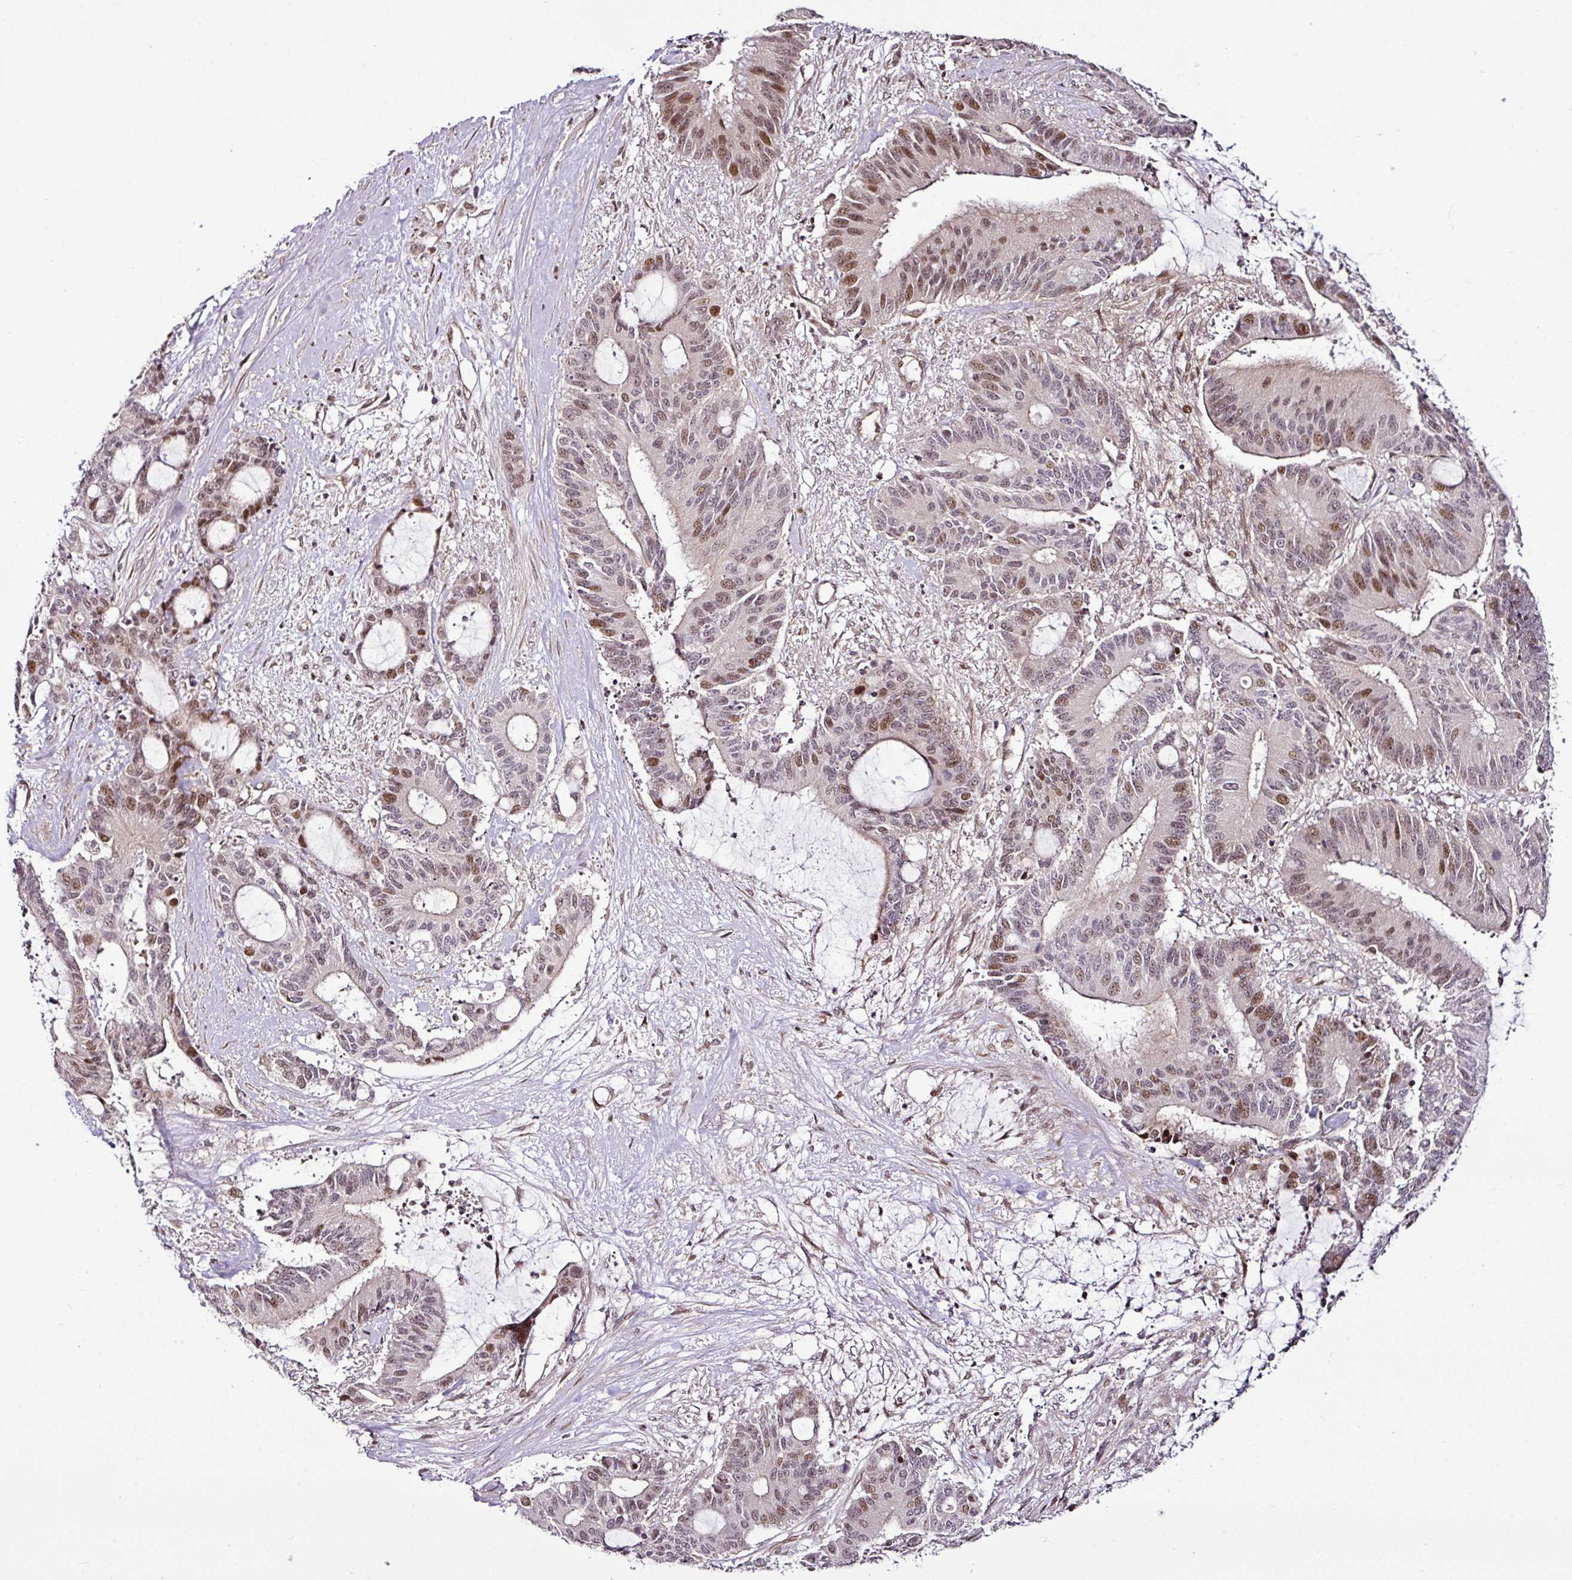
{"staining": {"intensity": "weak", "quantity": "25%-75%", "location": "nuclear"}, "tissue": "liver cancer", "cell_type": "Tumor cells", "image_type": "cancer", "snomed": [{"axis": "morphology", "description": "Normal tissue, NOS"}, {"axis": "morphology", "description": "Cholangiocarcinoma"}, {"axis": "topography", "description": "Liver"}, {"axis": "topography", "description": "Peripheral nerve tissue"}], "caption": "Weak nuclear positivity for a protein is seen in about 25%-75% of tumor cells of liver cancer using immunohistochemistry.", "gene": "COPRS", "patient": {"sex": "female", "age": 73}}